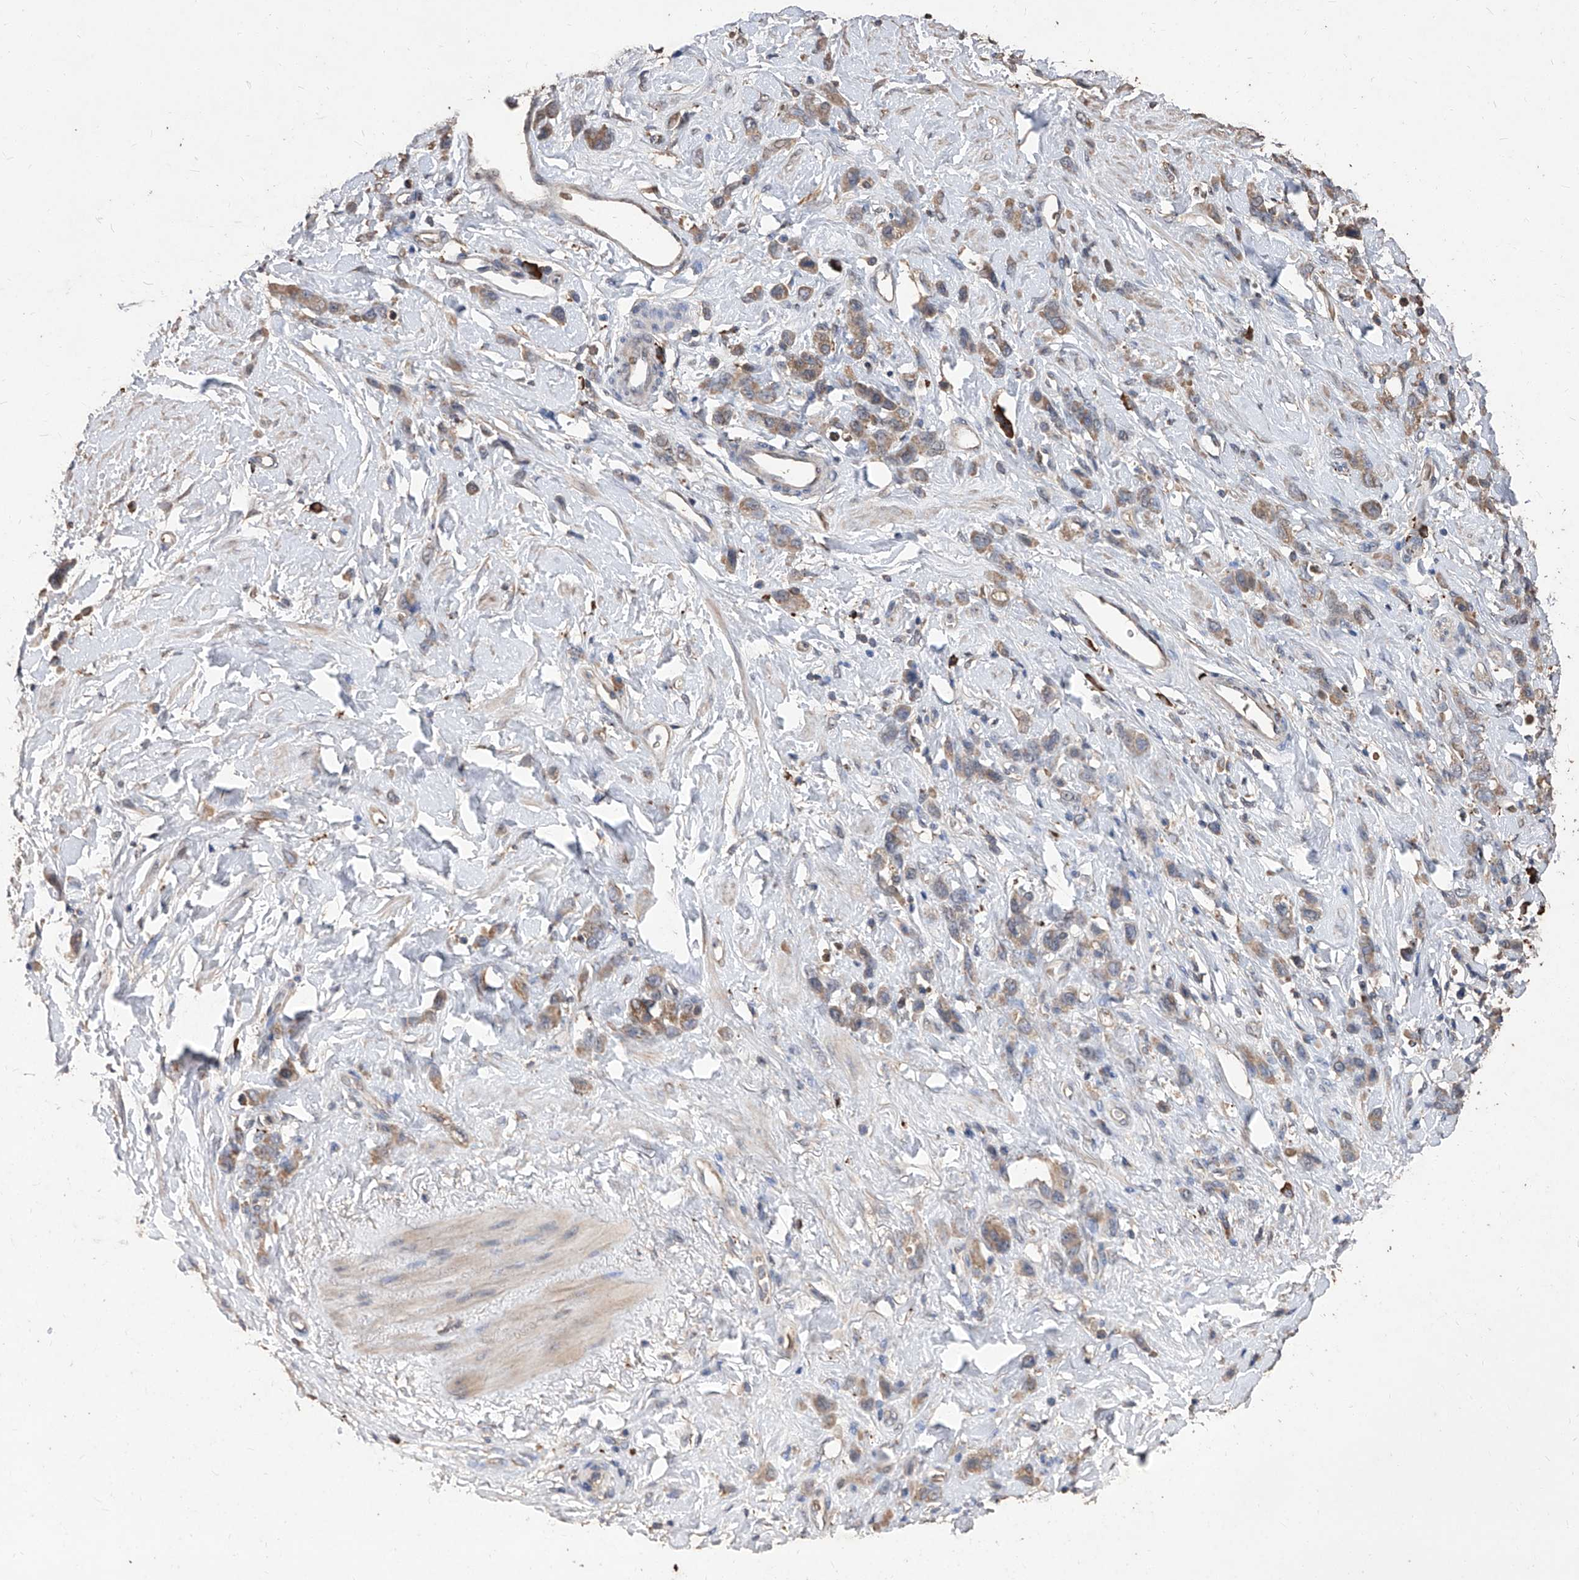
{"staining": {"intensity": "weak", "quantity": ">75%", "location": "cytoplasmic/membranous"}, "tissue": "stomach cancer", "cell_type": "Tumor cells", "image_type": "cancer", "snomed": [{"axis": "morphology", "description": "Normal tissue, NOS"}, {"axis": "morphology", "description": "Adenocarcinoma, NOS"}, {"axis": "topography", "description": "Stomach"}], "caption": "The image shows immunohistochemical staining of stomach cancer. There is weak cytoplasmic/membranous expression is identified in about >75% of tumor cells.", "gene": "EML1", "patient": {"sex": "male", "age": 82}}